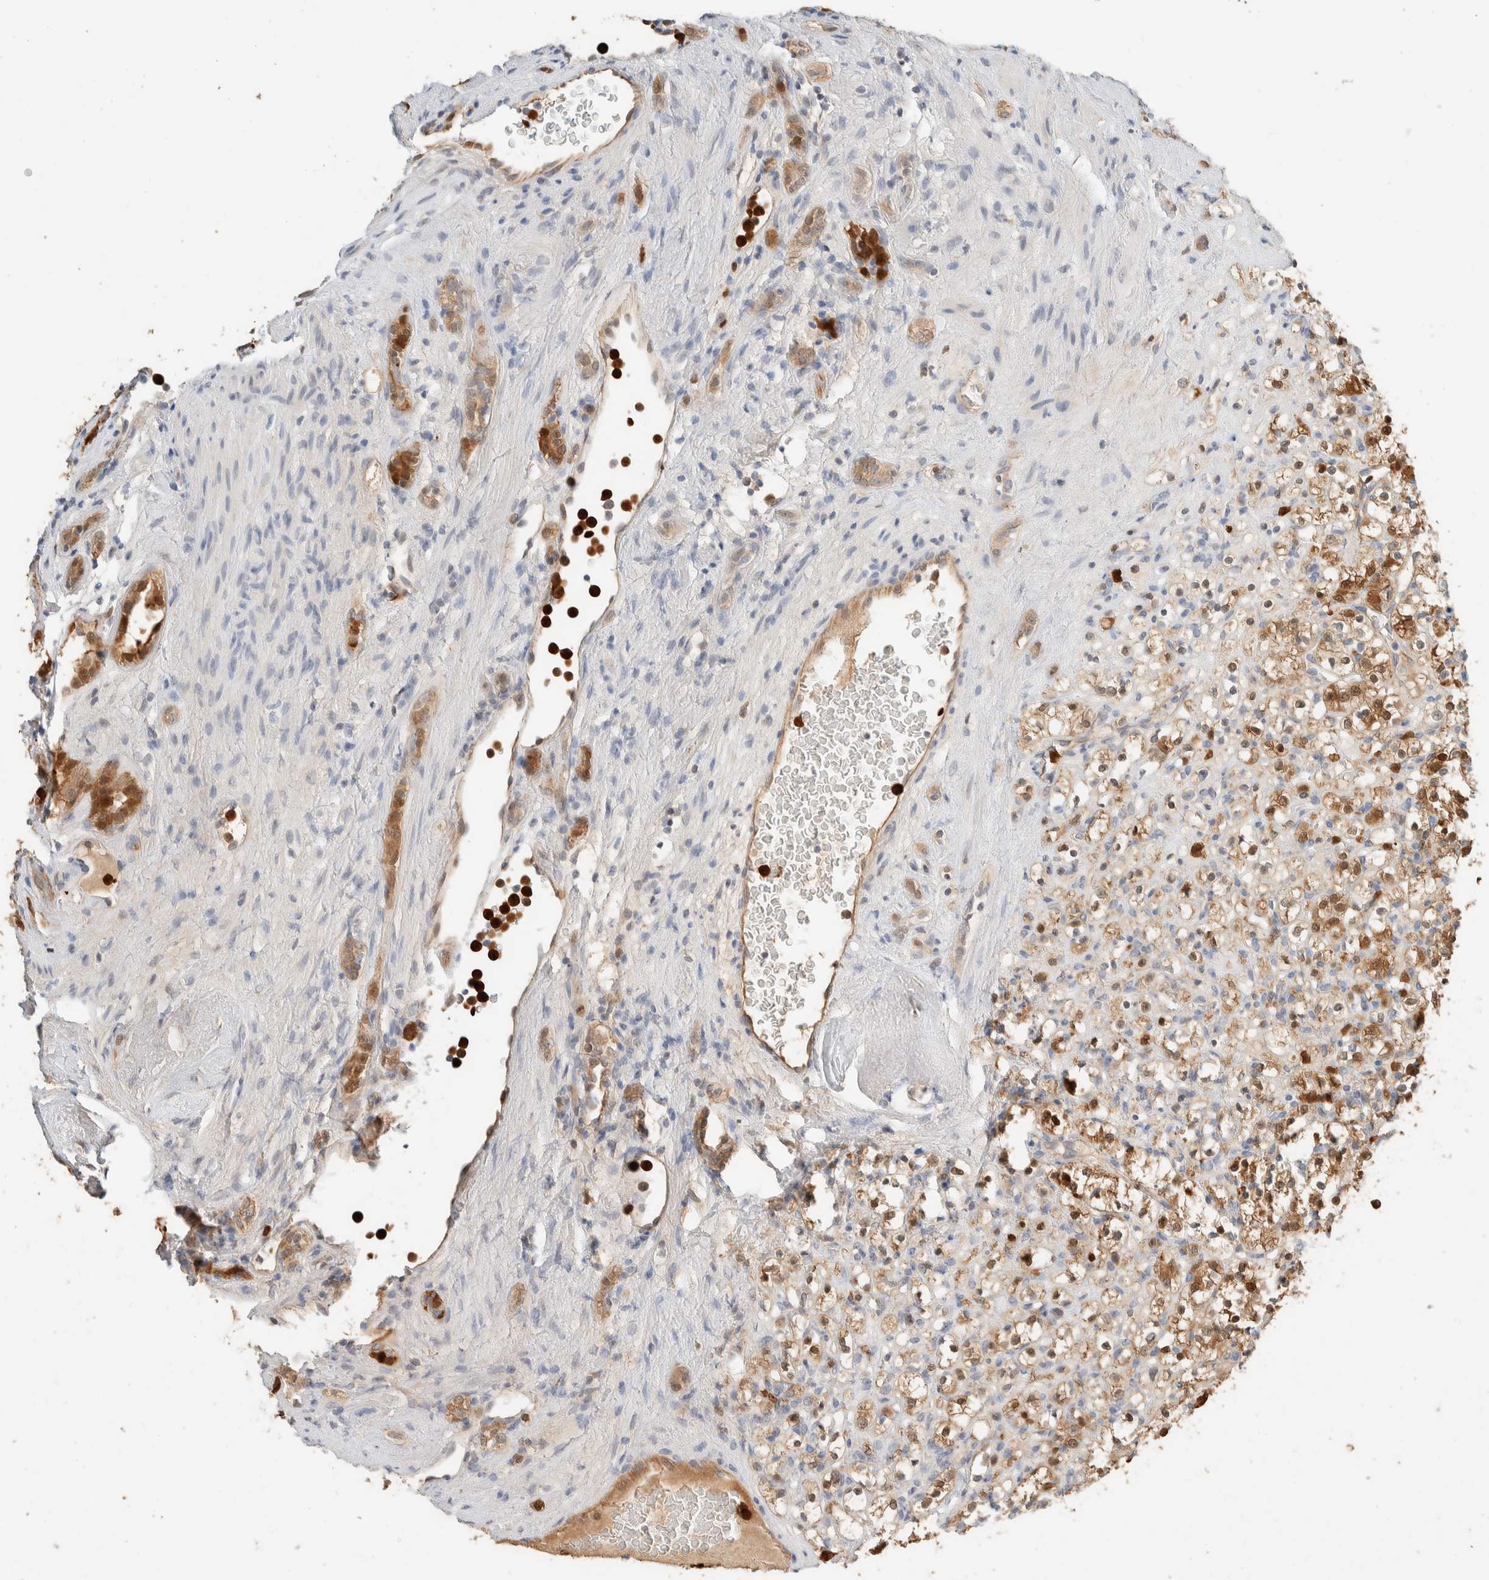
{"staining": {"intensity": "moderate", "quantity": "<25%", "location": "cytoplasmic/membranous,nuclear"}, "tissue": "renal cancer", "cell_type": "Tumor cells", "image_type": "cancer", "snomed": [{"axis": "morphology", "description": "Normal tissue, NOS"}, {"axis": "morphology", "description": "Adenocarcinoma, NOS"}, {"axis": "topography", "description": "Kidney"}], "caption": "High-magnification brightfield microscopy of renal cancer stained with DAB (3,3'-diaminobenzidine) (brown) and counterstained with hematoxylin (blue). tumor cells exhibit moderate cytoplasmic/membranous and nuclear expression is seen in about<25% of cells.", "gene": "SETD4", "patient": {"sex": "female", "age": 72}}